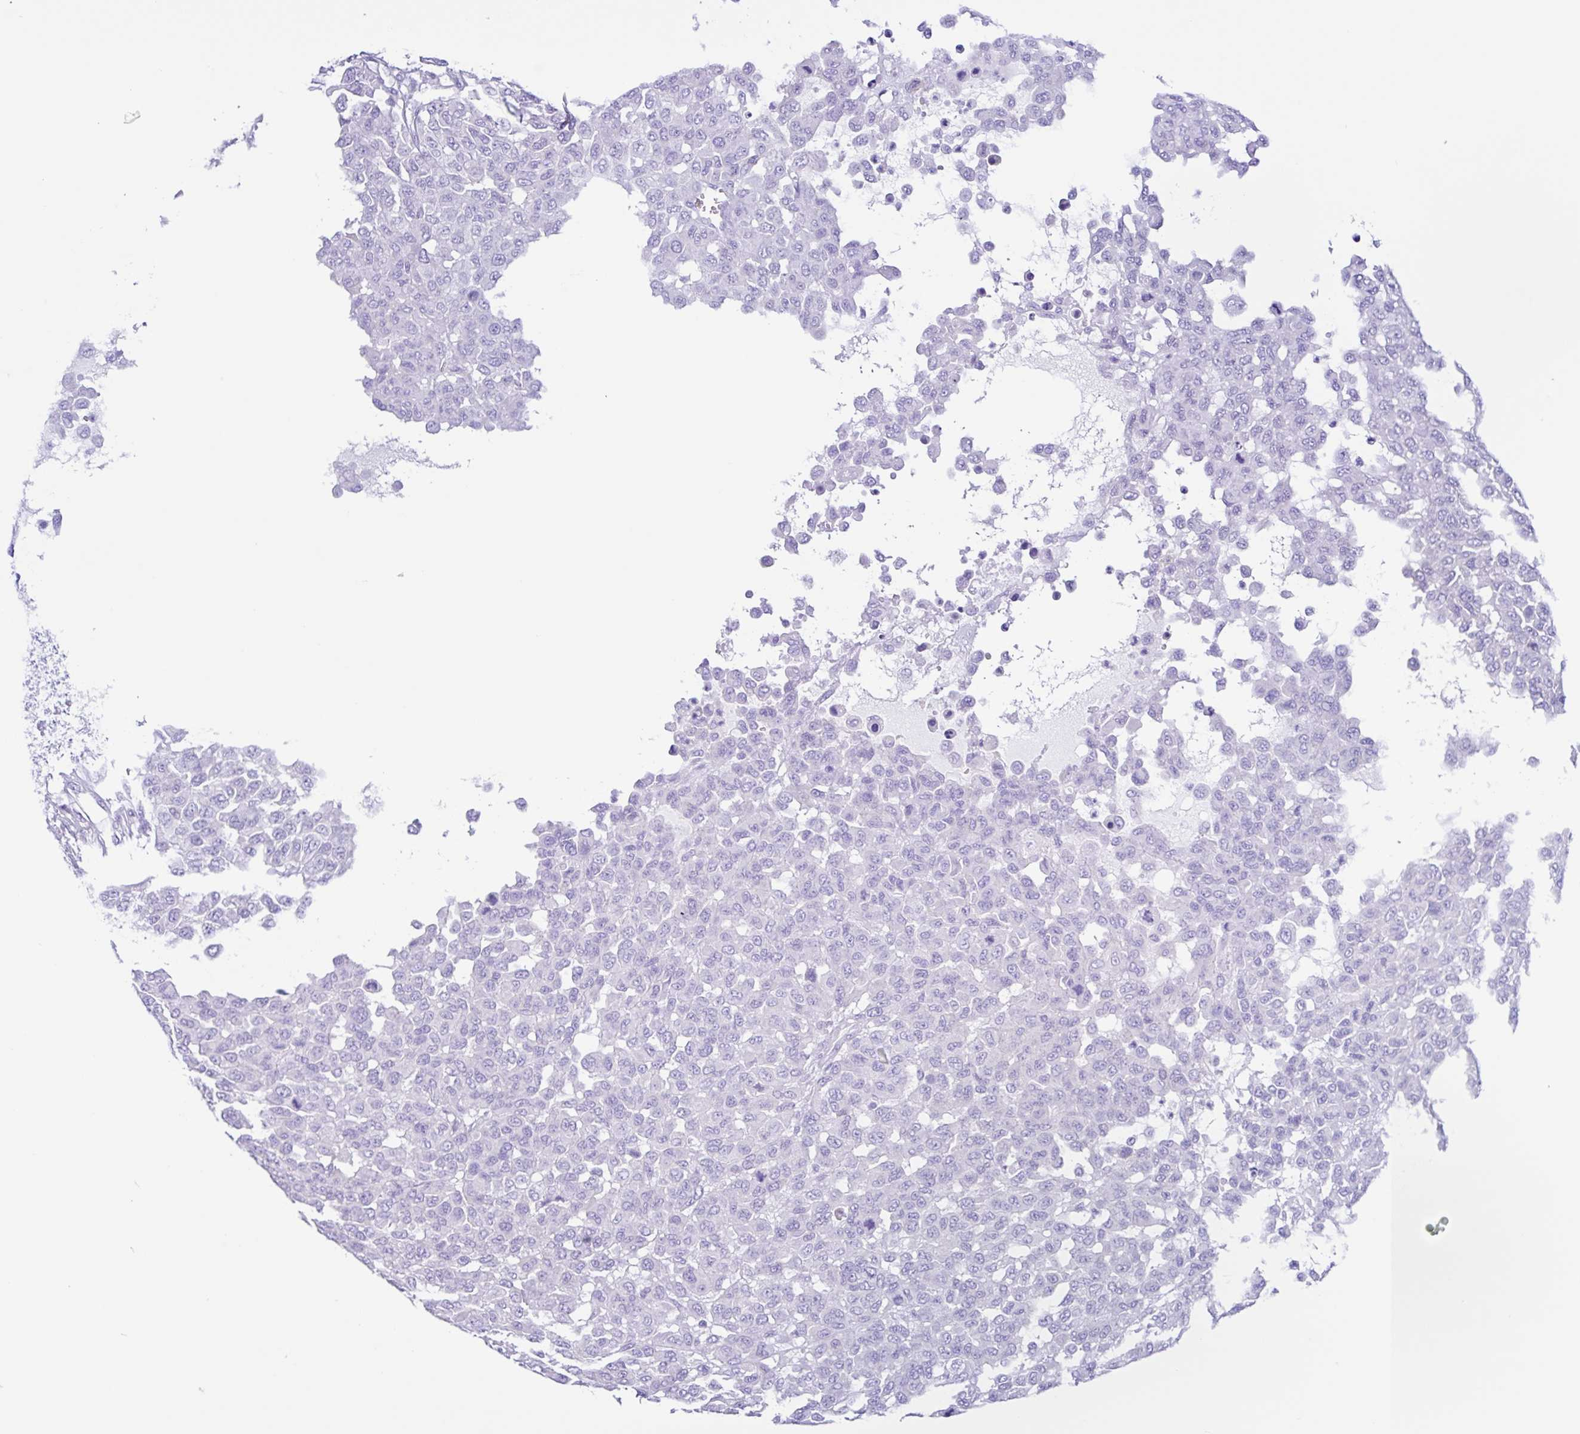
{"staining": {"intensity": "negative", "quantity": "none", "location": "none"}, "tissue": "melanoma", "cell_type": "Tumor cells", "image_type": "cancer", "snomed": [{"axis": "morphology", "description": "Malignant melanoma, NOS"}, {"axis": "topography", "description": "Skin"}], "caption": "This histopathology image is of malignant melanoma stained with immunohistochemistry to label a protein in brown with the nuclei are counter-stained blue. There is no positivity in tumor cells.", "gene": "PIGF", "patient": {"sex": "male", "age": 62}}